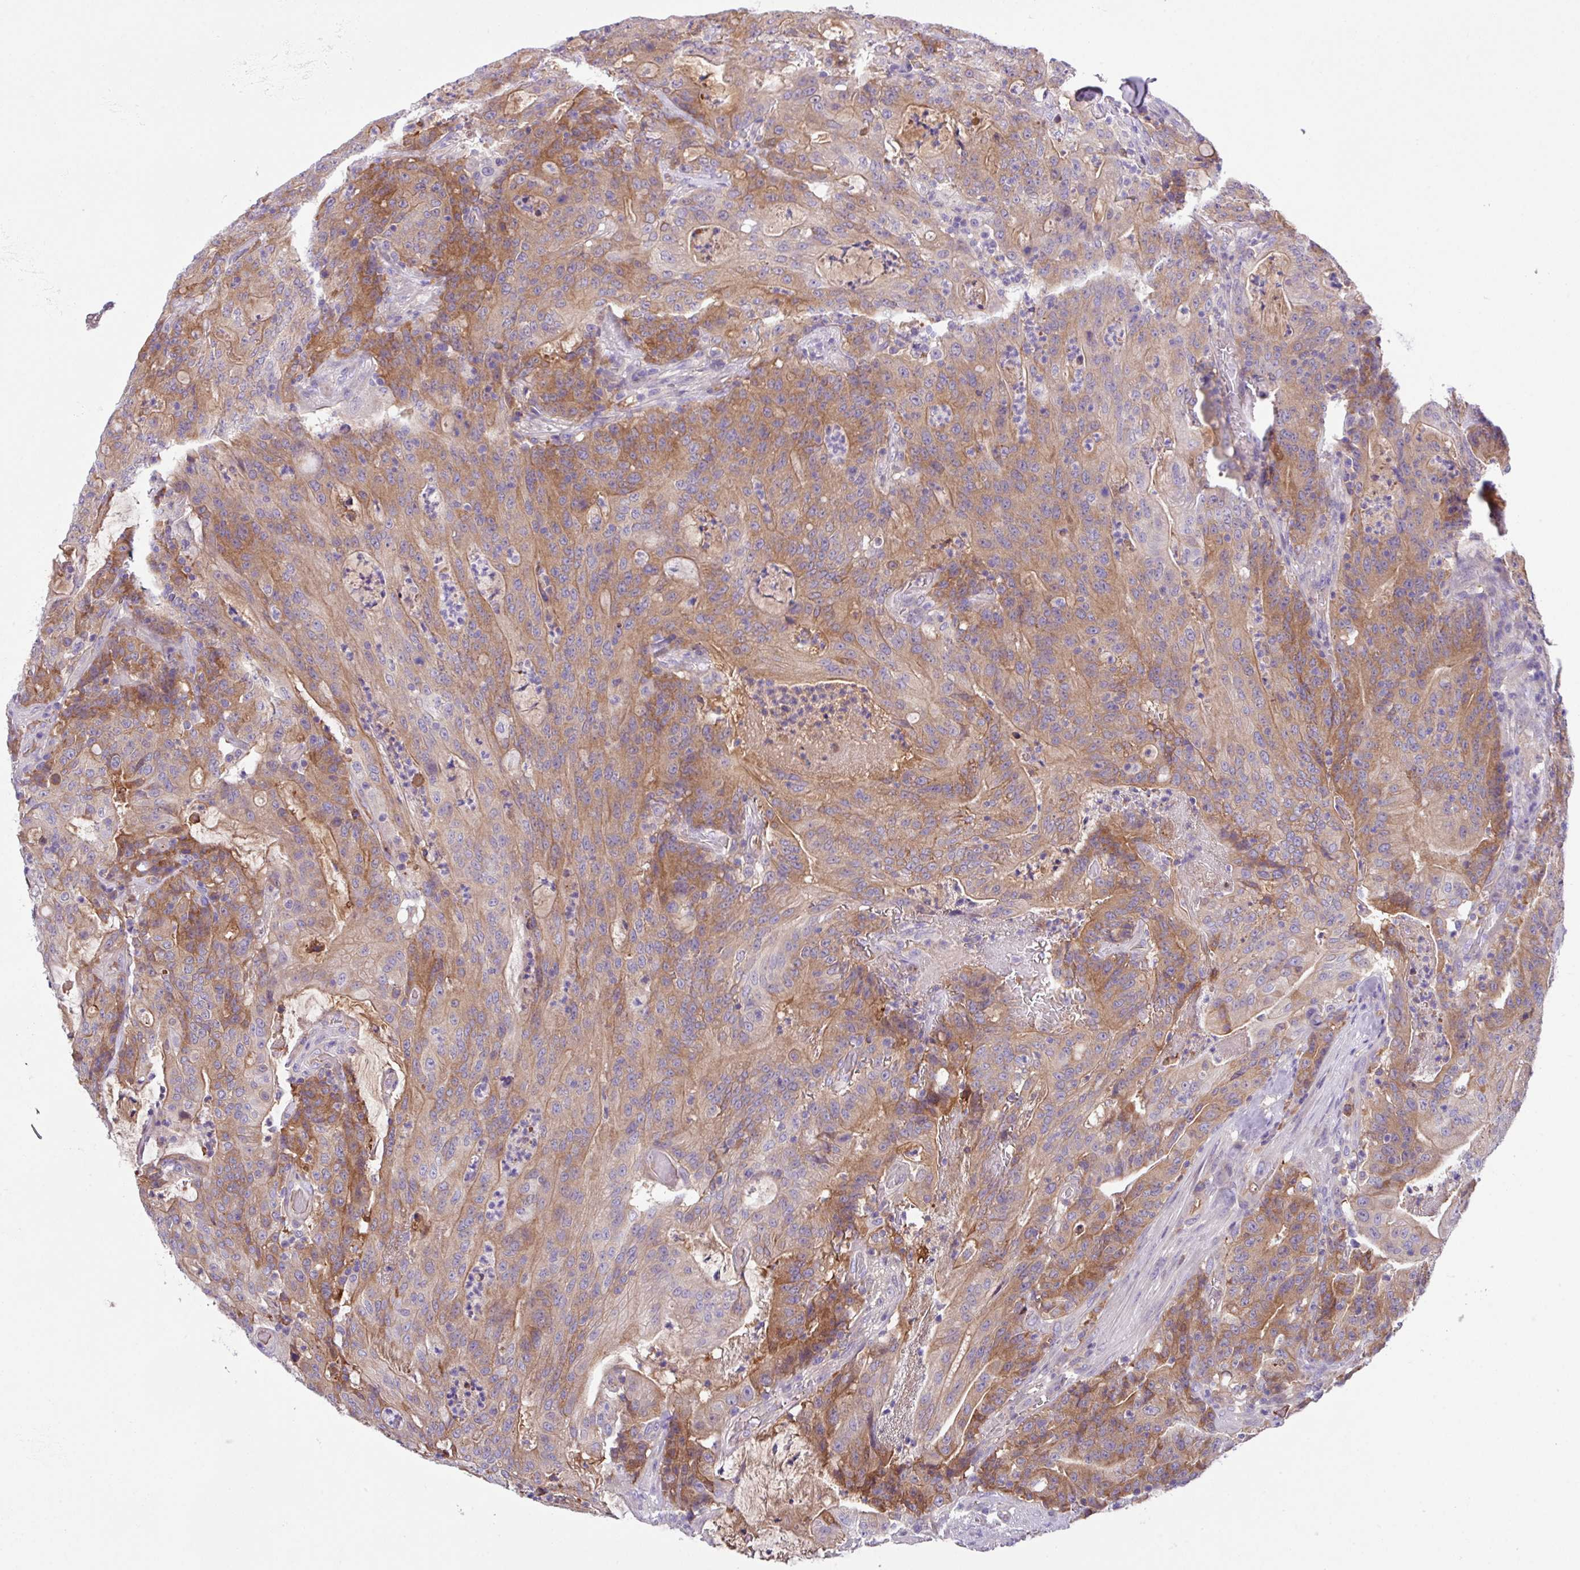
{"staining": {"intensity": "moderate", "quantity": ">75%", "location": "cytoplasmic/membranous"}, "tissue": "colorectal cancer", "cell_type": "Tumor cells", "image_type": "cancer", "snomed": [{"axis": "morphology", "description": "Adenocarcinoma, NOS"}, {"axis": "topography", "description": "Colon"}], "caption": "Immunohistochemistry staining of adenocarcinoma (colorectal), which shows medium levels of moderate cytoplasmic/membranous staining in approximately >75% of tumor cells indicating moderate cytoplasmic/membranous protein staining. The staining was performed using DAB (brown) for protein detection and nuclei were counterstained in hematoxylin (blue).", "gene": "DNAL1", "patient": {"sex": "male", "age": 83}}